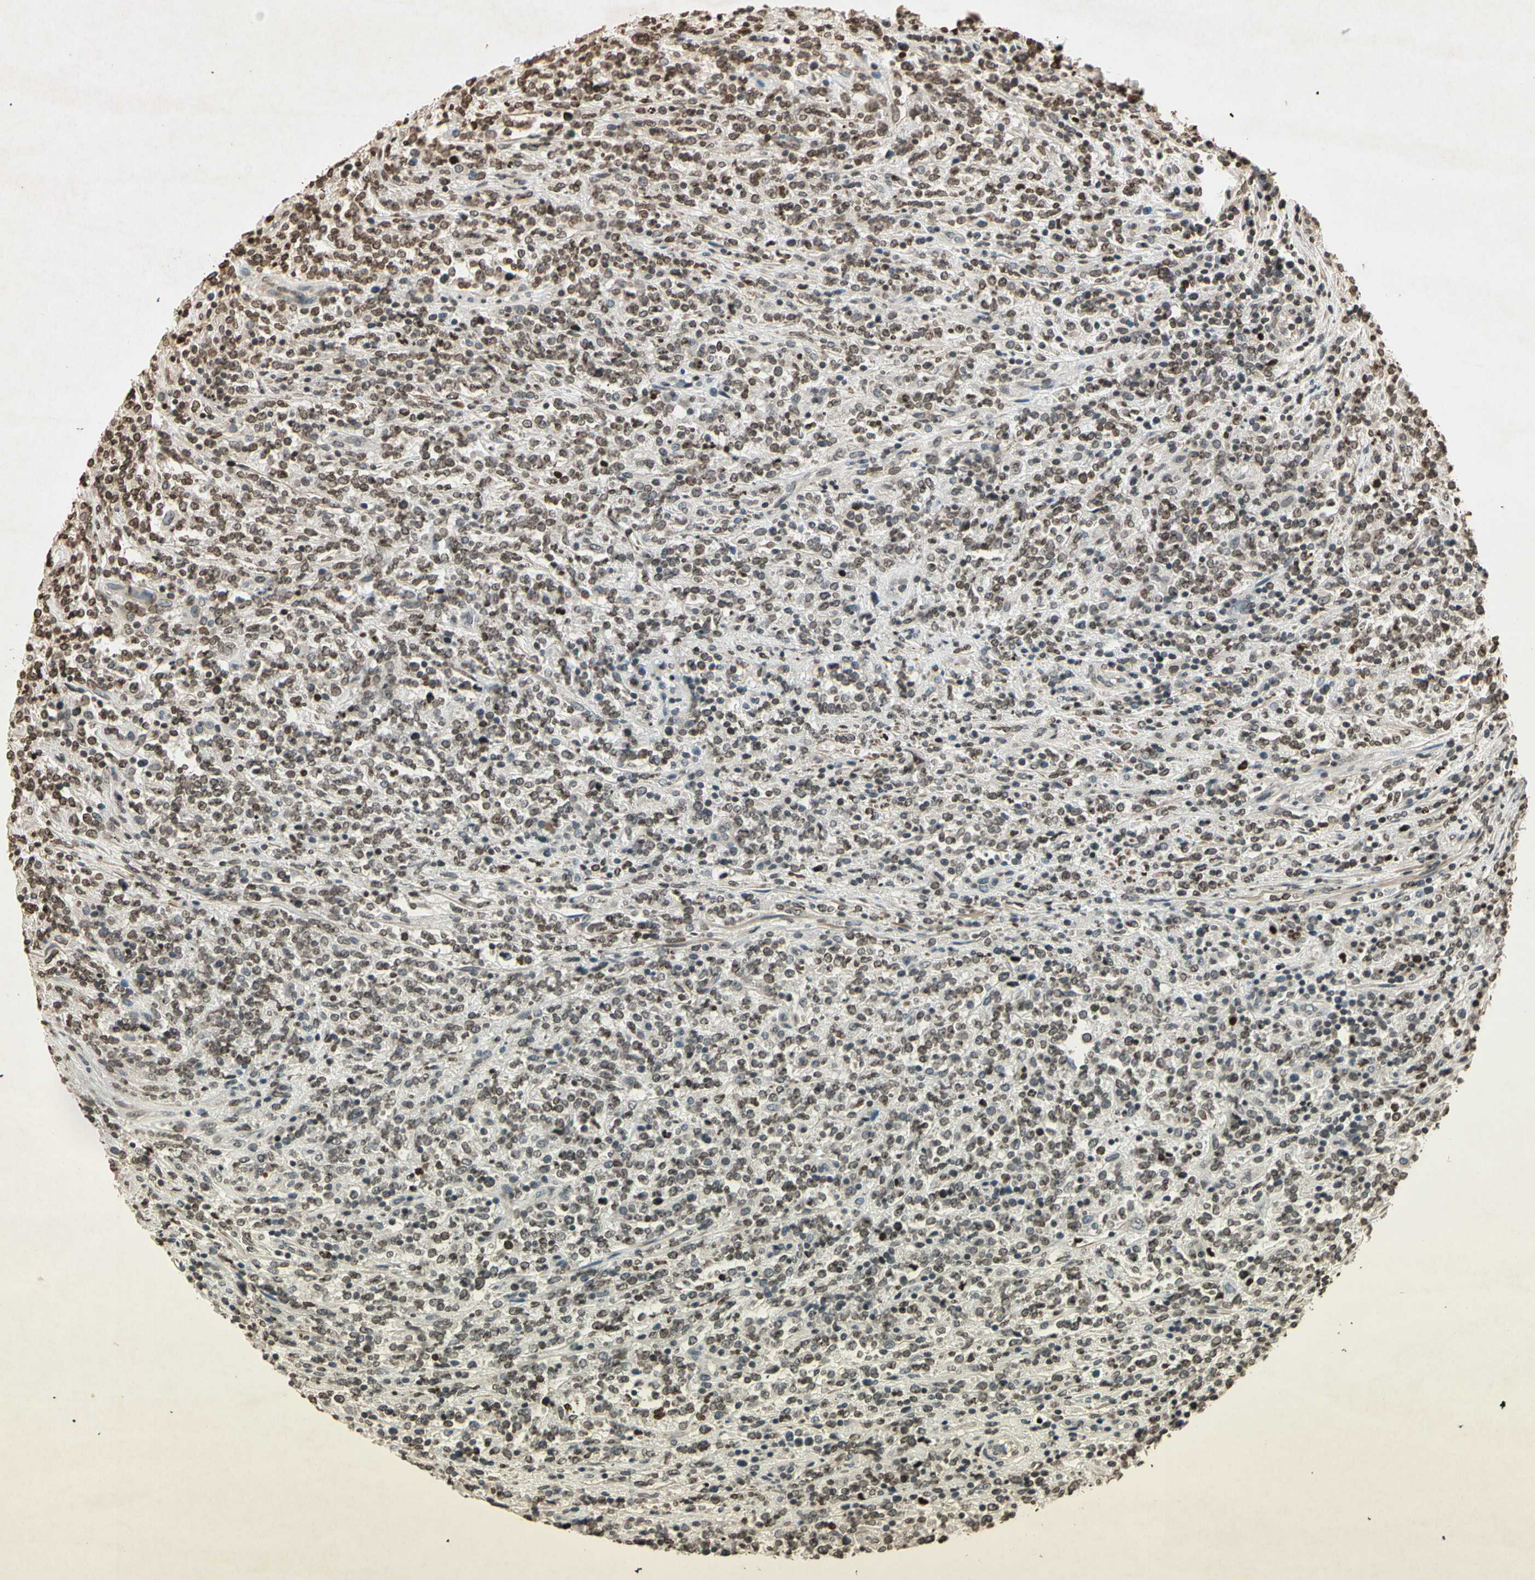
{"staining": {"intensity": "moderate", "quantity": "25%-75%", "location": "nuclear"}, "tissue": "lymphoma", "cell_type": "Tumor cells", "image_type": "cancer", "snomed": [{"axis": "morphology", "description": "Malignant lymphoma, non-Hodgkin's type, High grade"}, {"axis": "topography", "description": "Soft tissue"}], "caption": "Lymphoma stained with a protein marker demonstrates moderate staining in tumor cells.", "gene": "TOP1", "patient": {"sex": "male", "age": 18}}